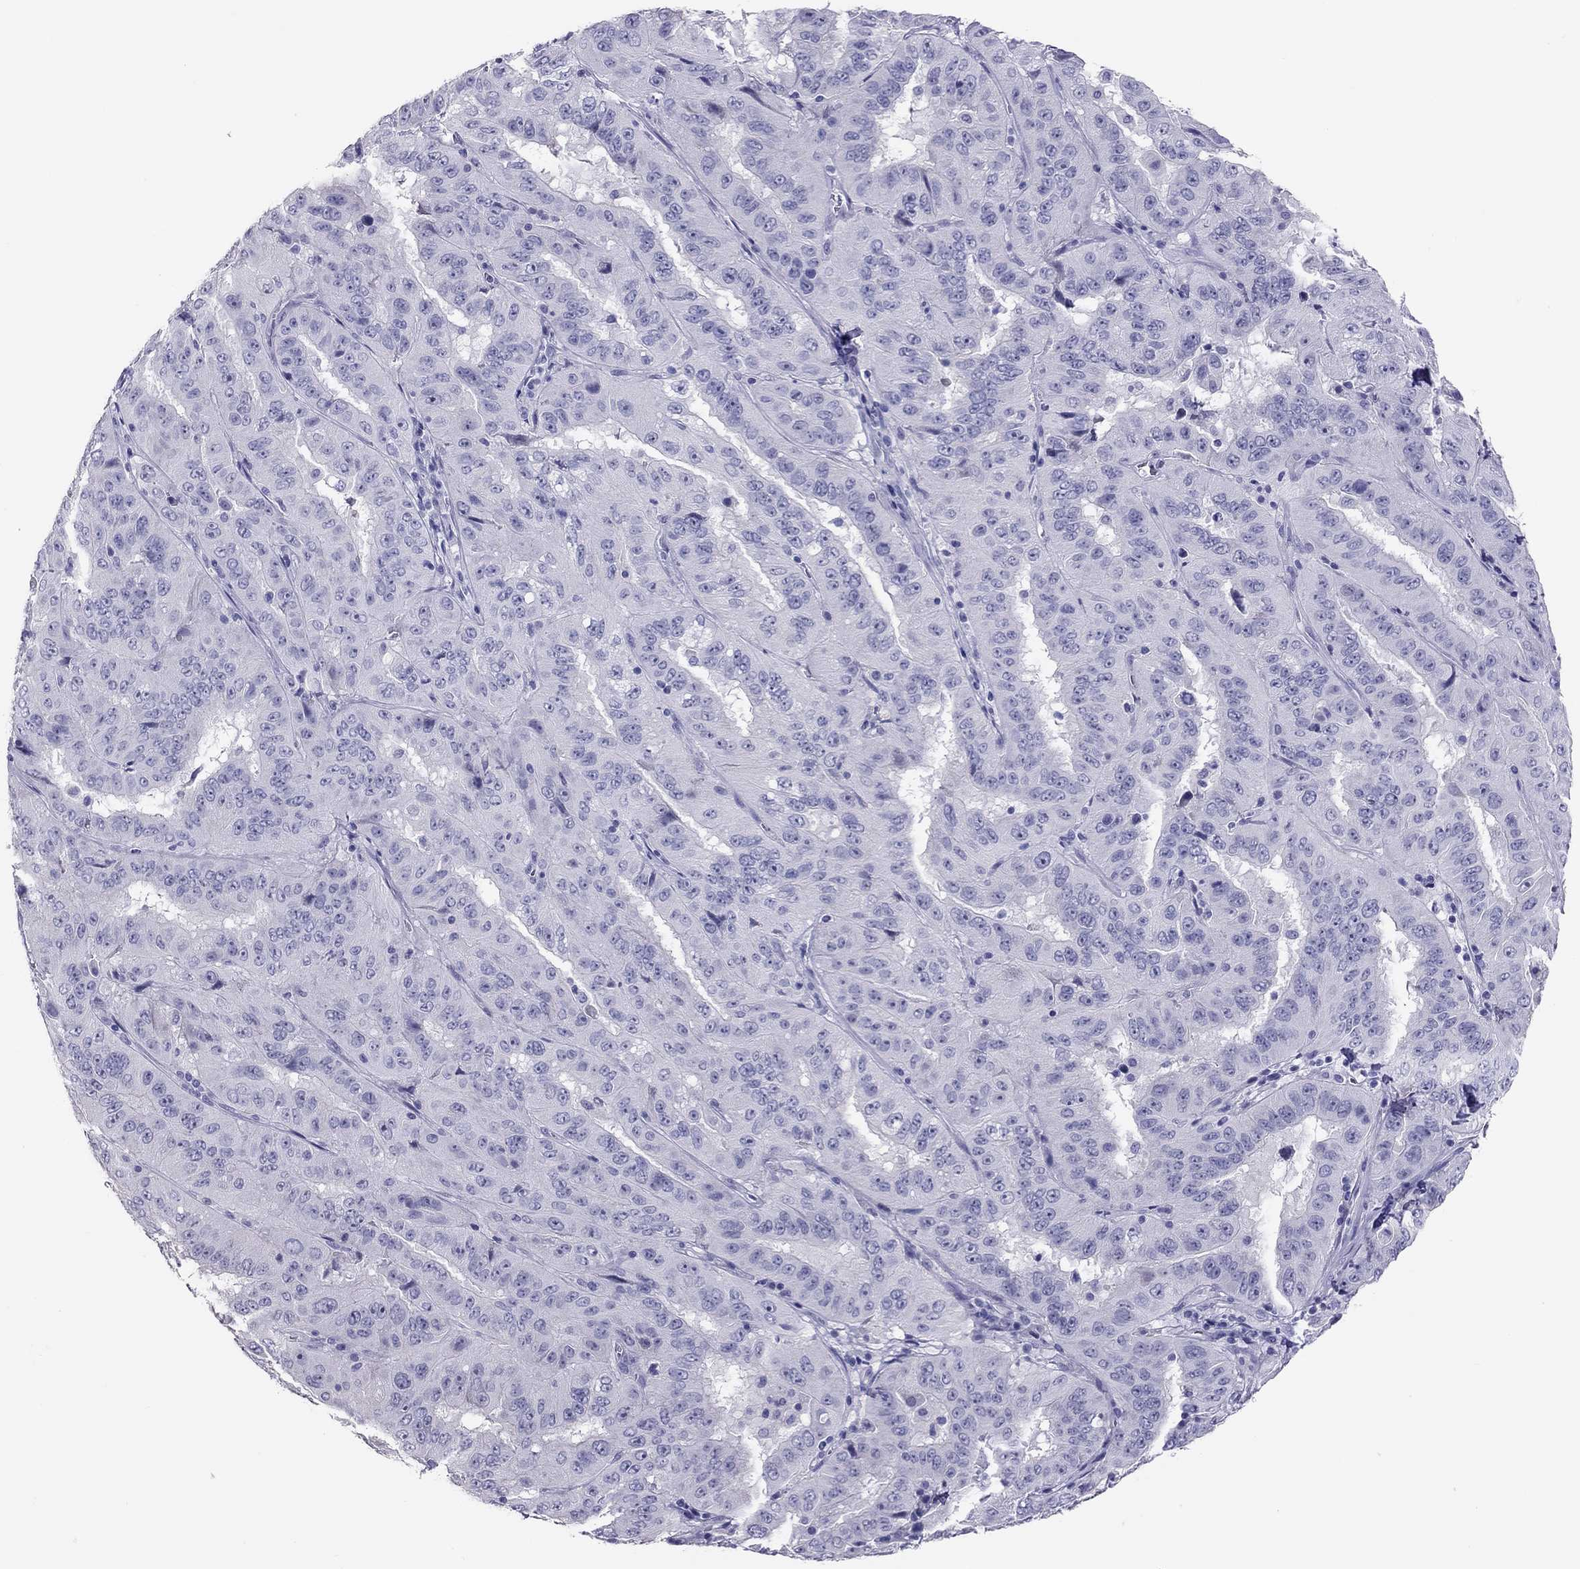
{"staining": {"intensity": "negative", "quantity": "none", "location": "none"}, "tissue": "pancreatic cancer", "cell_type": "Tumor cells", "image_type": "cancer", "snomed": [{"axis": "morphology", "description": "Adenocarcinoma, NOS"}, {"axis": "topography", "description": "Pancreas"}], "caption": "The photomicrograph displays no staining of tumor cells in pancreatic adenocarcinoma.", "gene": "IL17REL", "patient": {"sex": "male", "age": 63}}